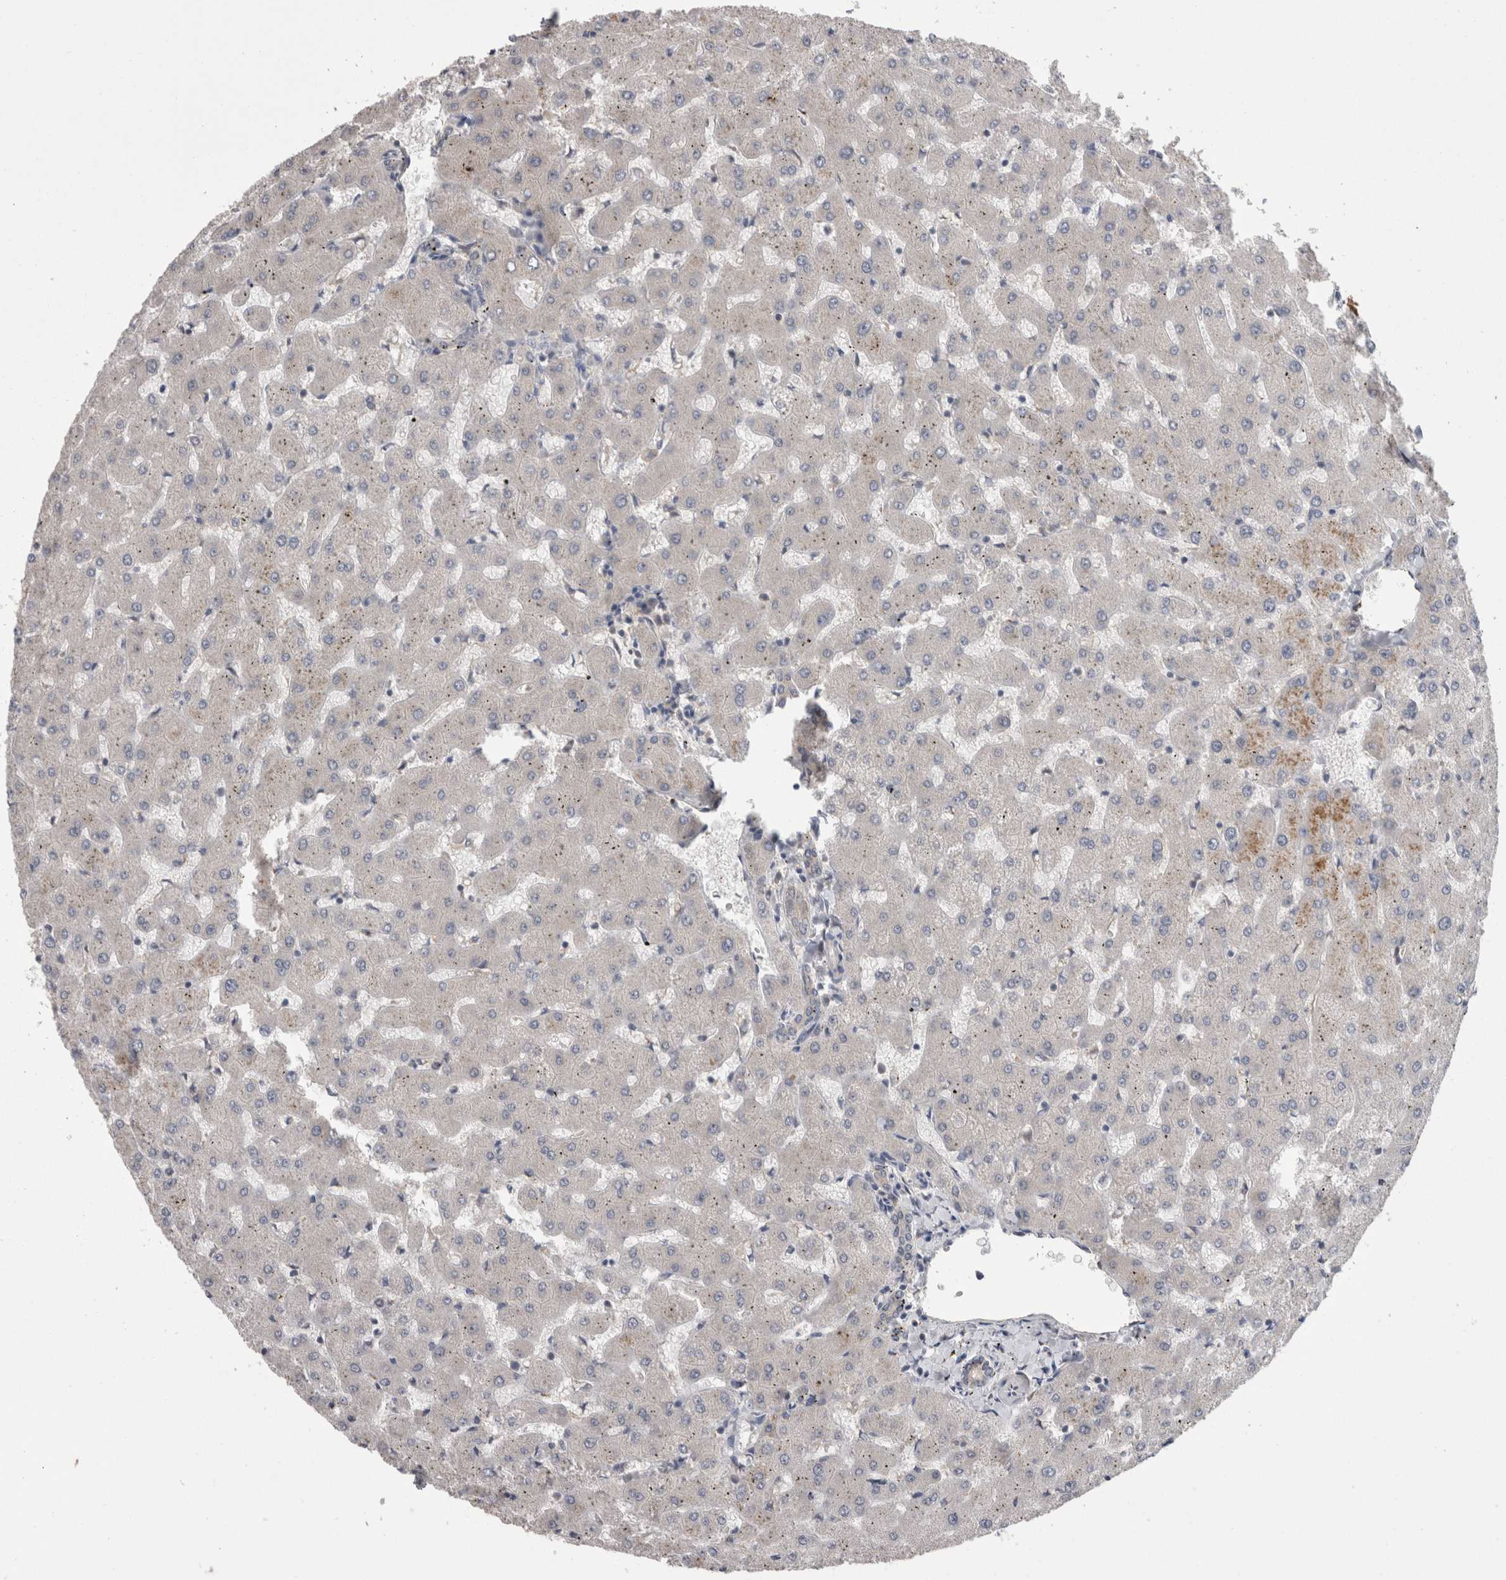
{"staining": {"intensity": "negative", "quantity": "none", "location": "none"}, "tissue": "liver", "cell_type": "Cholangiocytes", "image_type": "normal", "snomed": [{"axis": "morphology", "description": "Normal tissue, NOS"}, {"axis": "topography", "description": "Liver"}], "caption": "This is a micrograph of immunohistochemistry (IHC) staining of normal liver, which shows no staining in cholangiocytes. (IHC, brightfield microscopy, high magnification).", "gene": "DCTN6", "patient": {"sex": "female", "age": 63}}